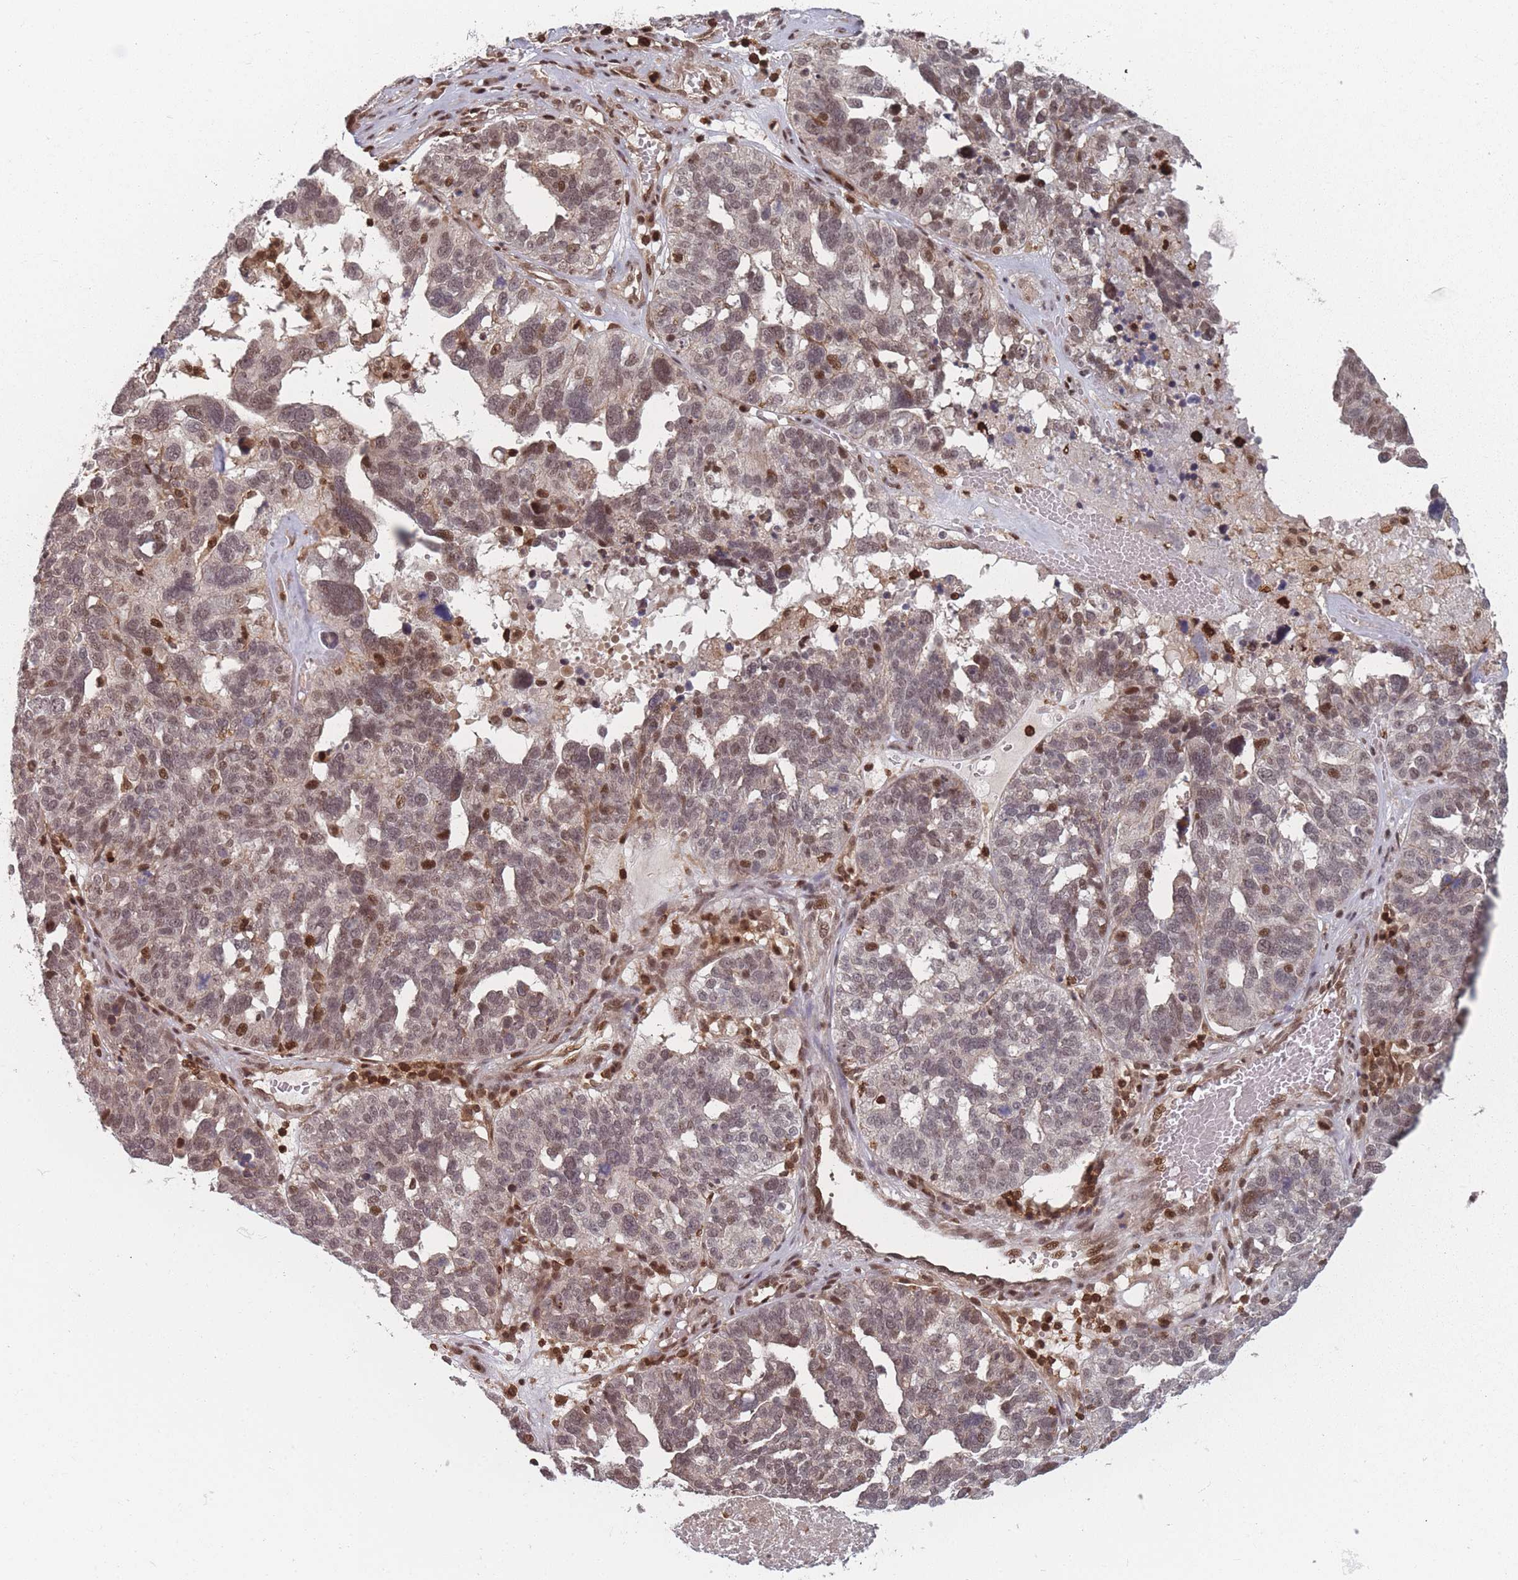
{"staining": {"intensity": "moderate", "quantity": ">75%", "location": "nuclear"}, "tissue": "ovarian cancer", "cell_type": "Tumor cells", "image_type": "cancer", "snomed": [{"axis": "morphology", "description": "Cystadenocarcinoma, serous, NOS"}, {"axis": "topography", "description": "Ovary"}], "caption": "This micrograph reveals immunohistochemistry (IHC) staining of human ovarian cancer (serous cystadenocarcinoma), with medium moderate nuclear staining in about >75% of tumor cells.", "gene": "WDR55", "patient": {"sex": "female", "age": 59}}